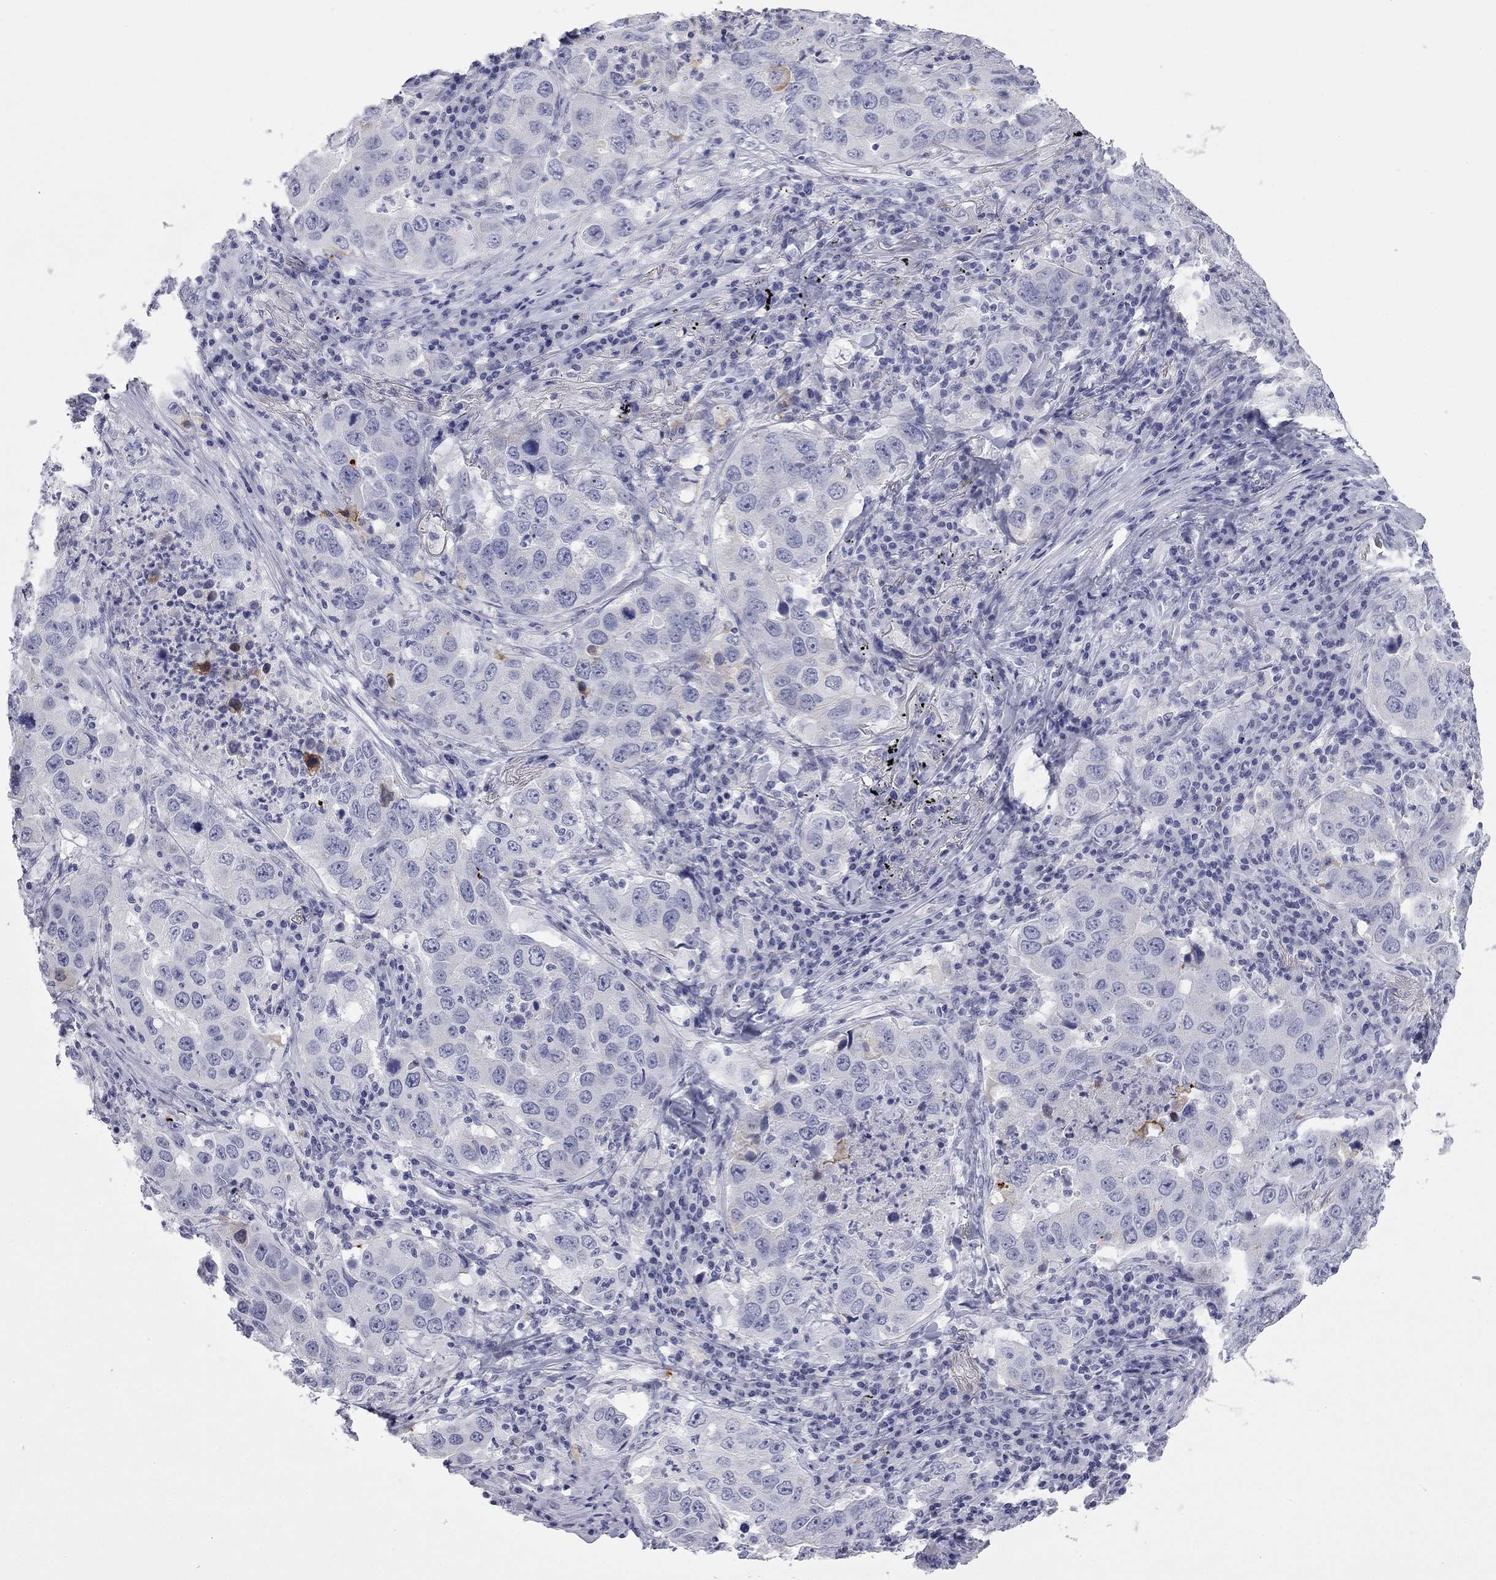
{"staining": {"intensity": "negative", "quantity": "none", "location": "none"}, "tissue": "lung cancer", "cell_type": "Tumor cells", "image_type": "cancer", "snomed": [{"axis": "morphology", "description": "Adenocarcinoma, NOS"}, {"axis": "topography", "description": "Lung"}], "caption": "This is an immunohistochemistry image of human lung cancer (adenocarcinoma). There is no expression in tumor cells.", "gene": "AK8", "patient": {"sex": "male", "age": 73}}